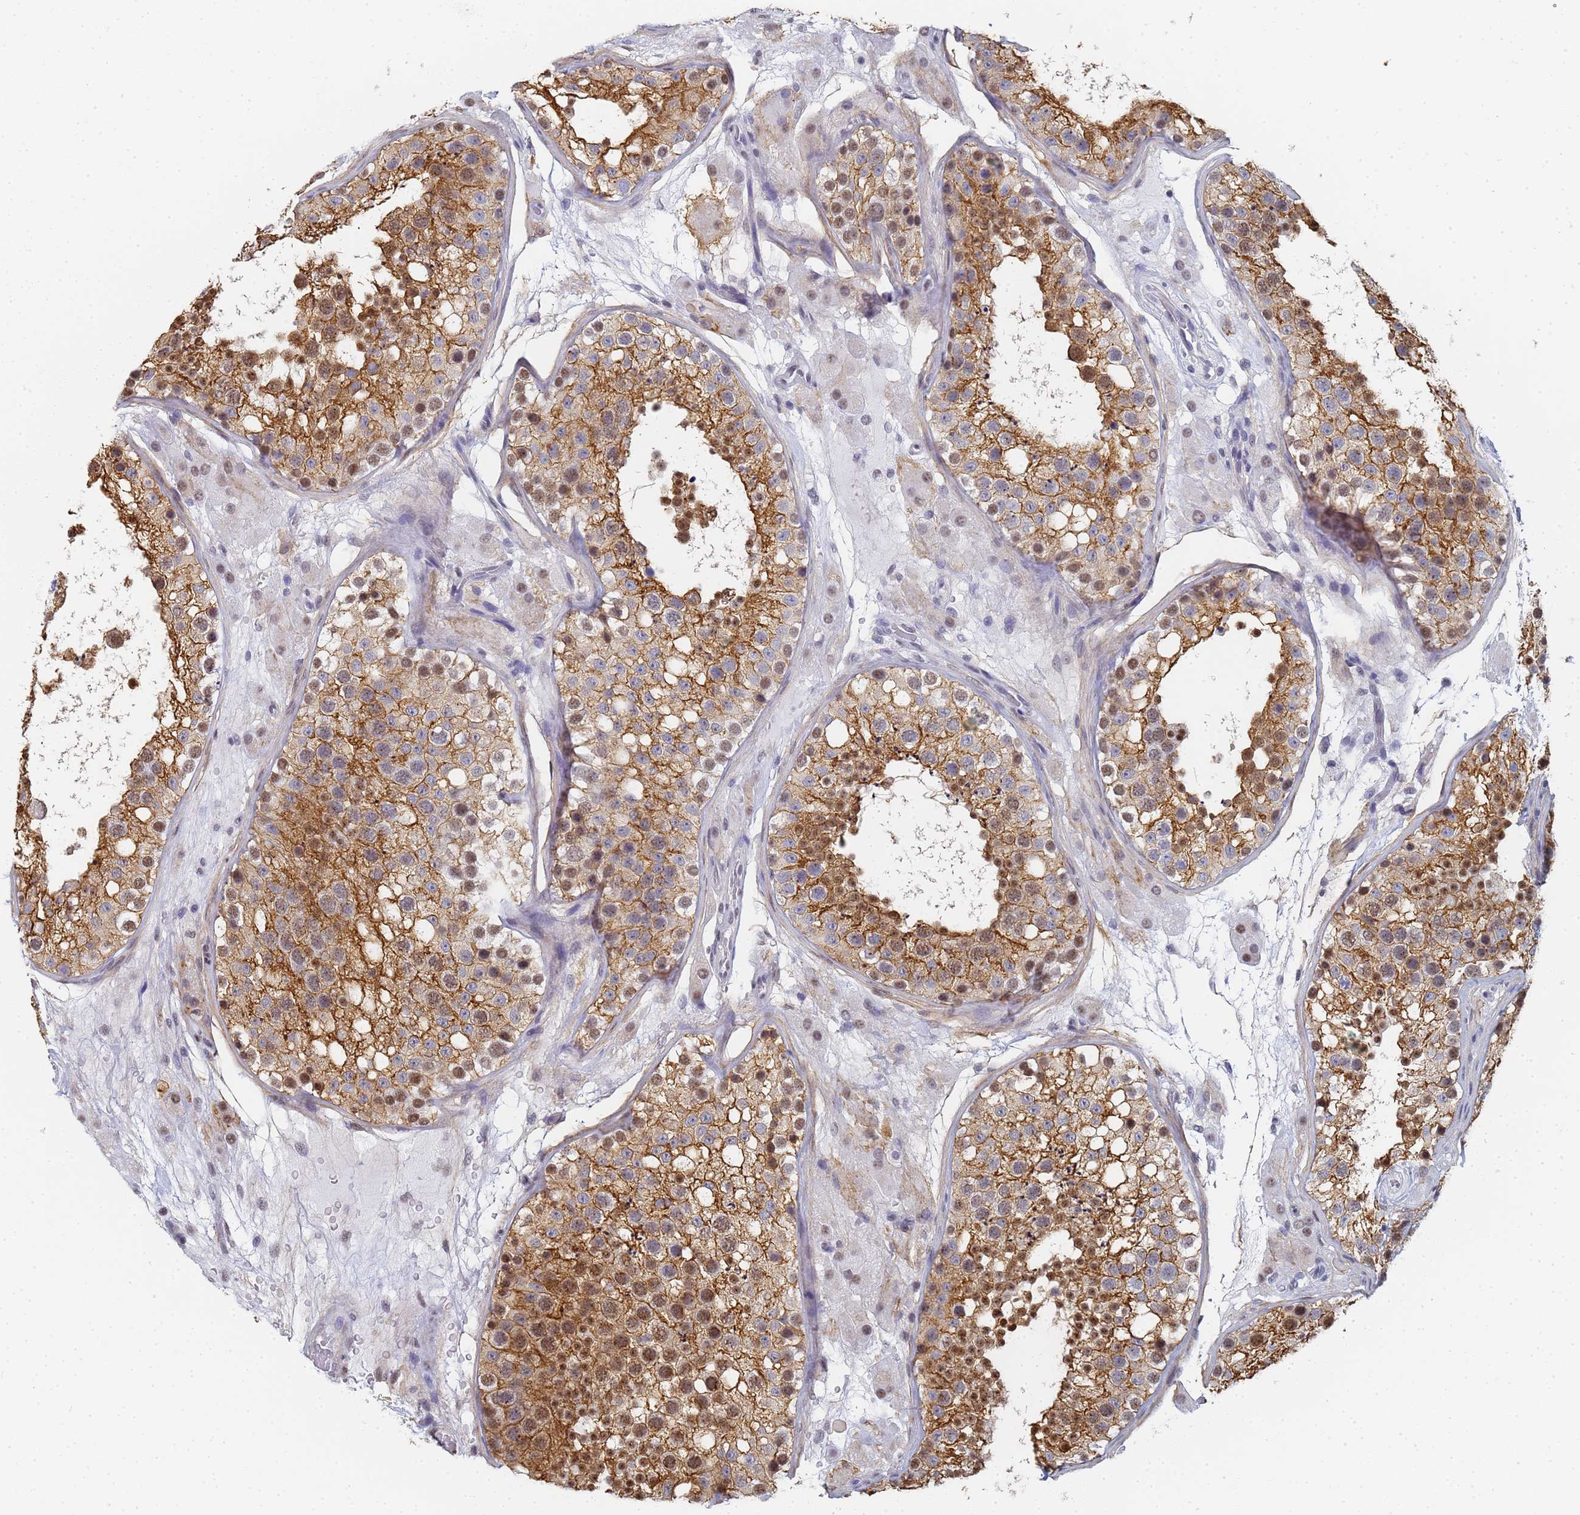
{"staining": {"intensity": "moderate", "quantity": ">75%", "location": "cytoplasmic/membranous,nuclear"}, "tissue": "testis", "cell_type": "Cells in seminiferous ducts", "image_type": "normal", "snomed": [{"axis": "morphology", "description": "Normal tissue, NOS"}, {"axis": "topography", "description": "Testis"}], "caption": "Protein expression by immunohistochemistry (IHC) reveals moderate cytoplasmic/membranous,nuclear positivity in approximately >75% of cells in seminiferous ducts in benign testis.", "gene": "PRRT4", "patient": {"sex": "male", "age": 26}}